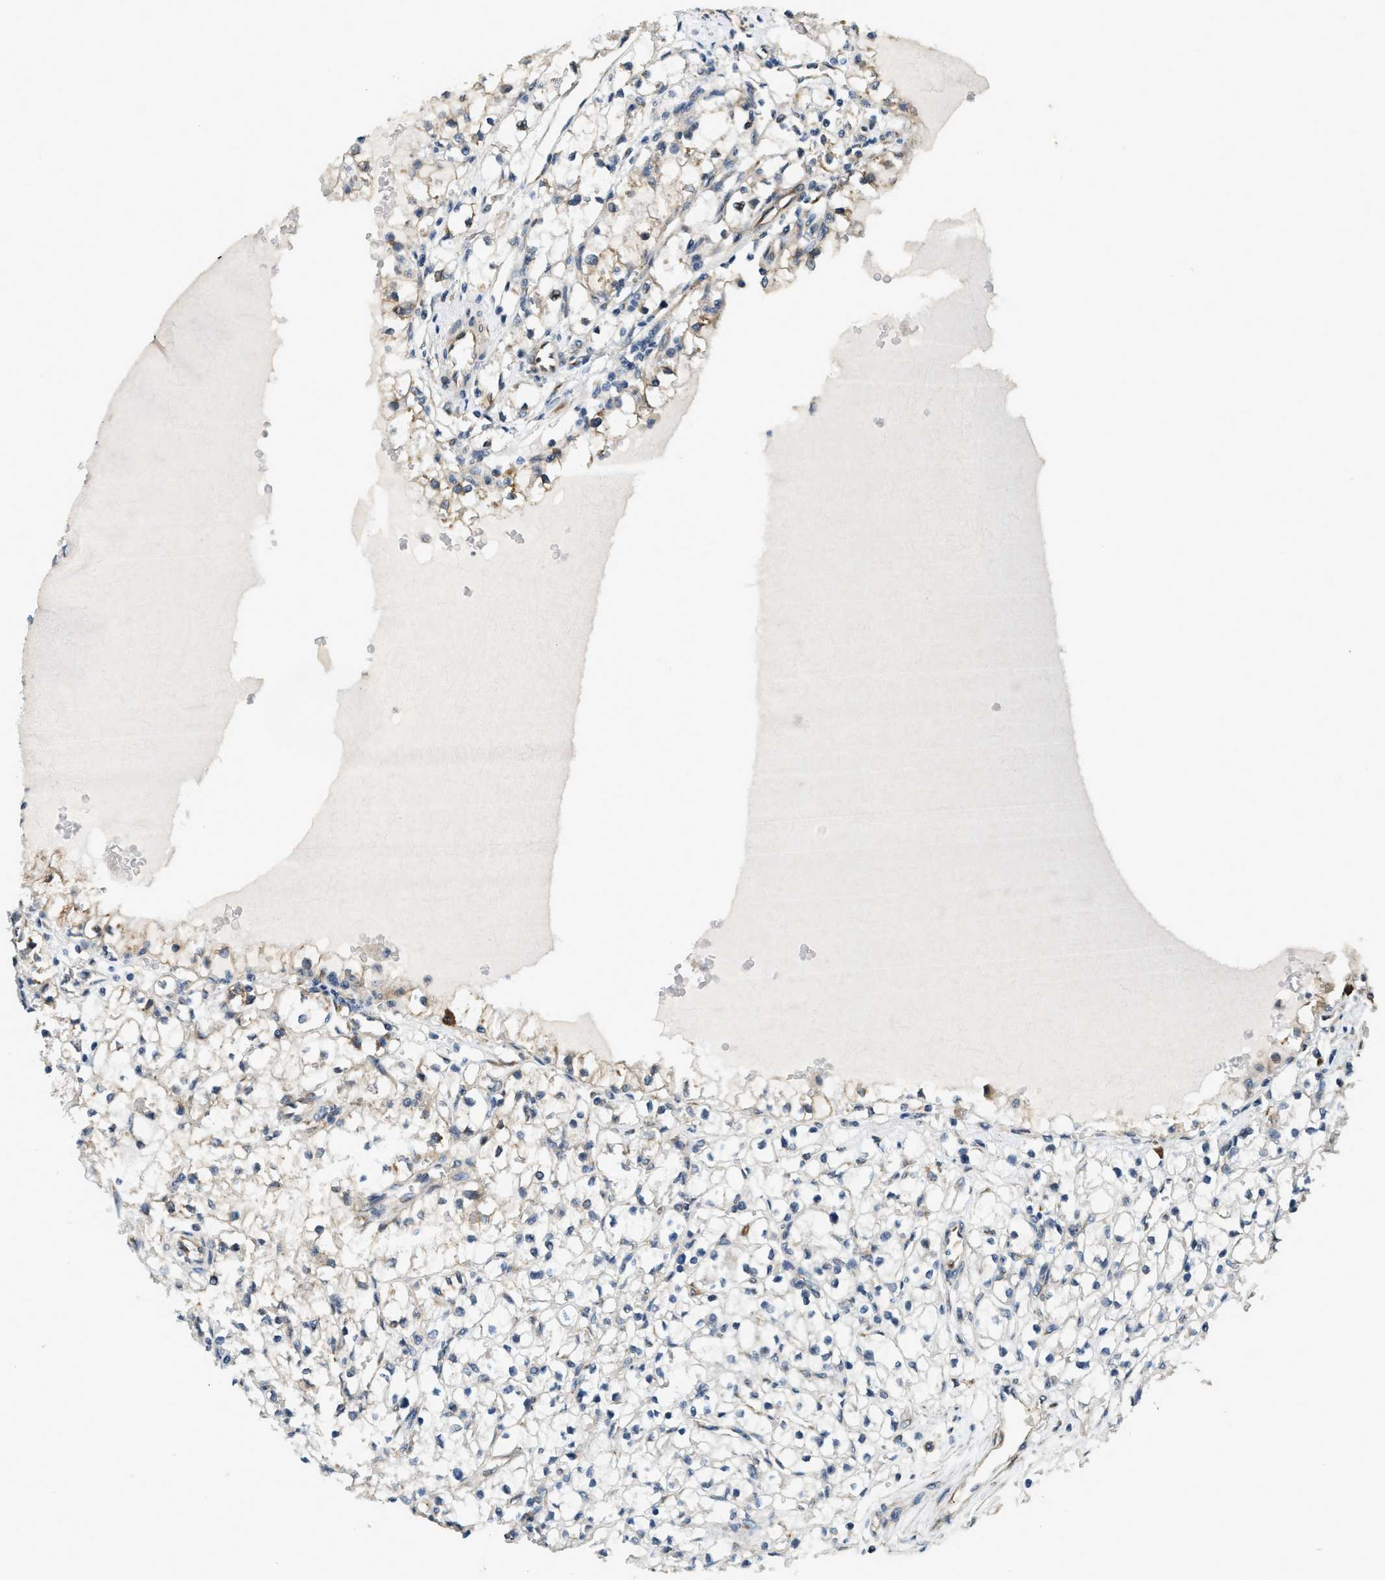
{"staining": {"intensity": "weak", "quantity": "<25%", "location": "cytoplasmic/membranous"}, "tissue": "renal cancer", "cell_type": "Tumor cells", "image_type": "cancer", "snomed": [{"axis": "morphology", "description": "Adenocarcinoma, NOS"}, {"axis": "topography", "description": "Kidney"}], "caption": "A high-resolution histopathology image shows IHC staining of renal cancer, which demonstrates no significant positivity in tumor cells.", "gene": "ALOX12", "patient": {"sex": "male", "age": 56}}